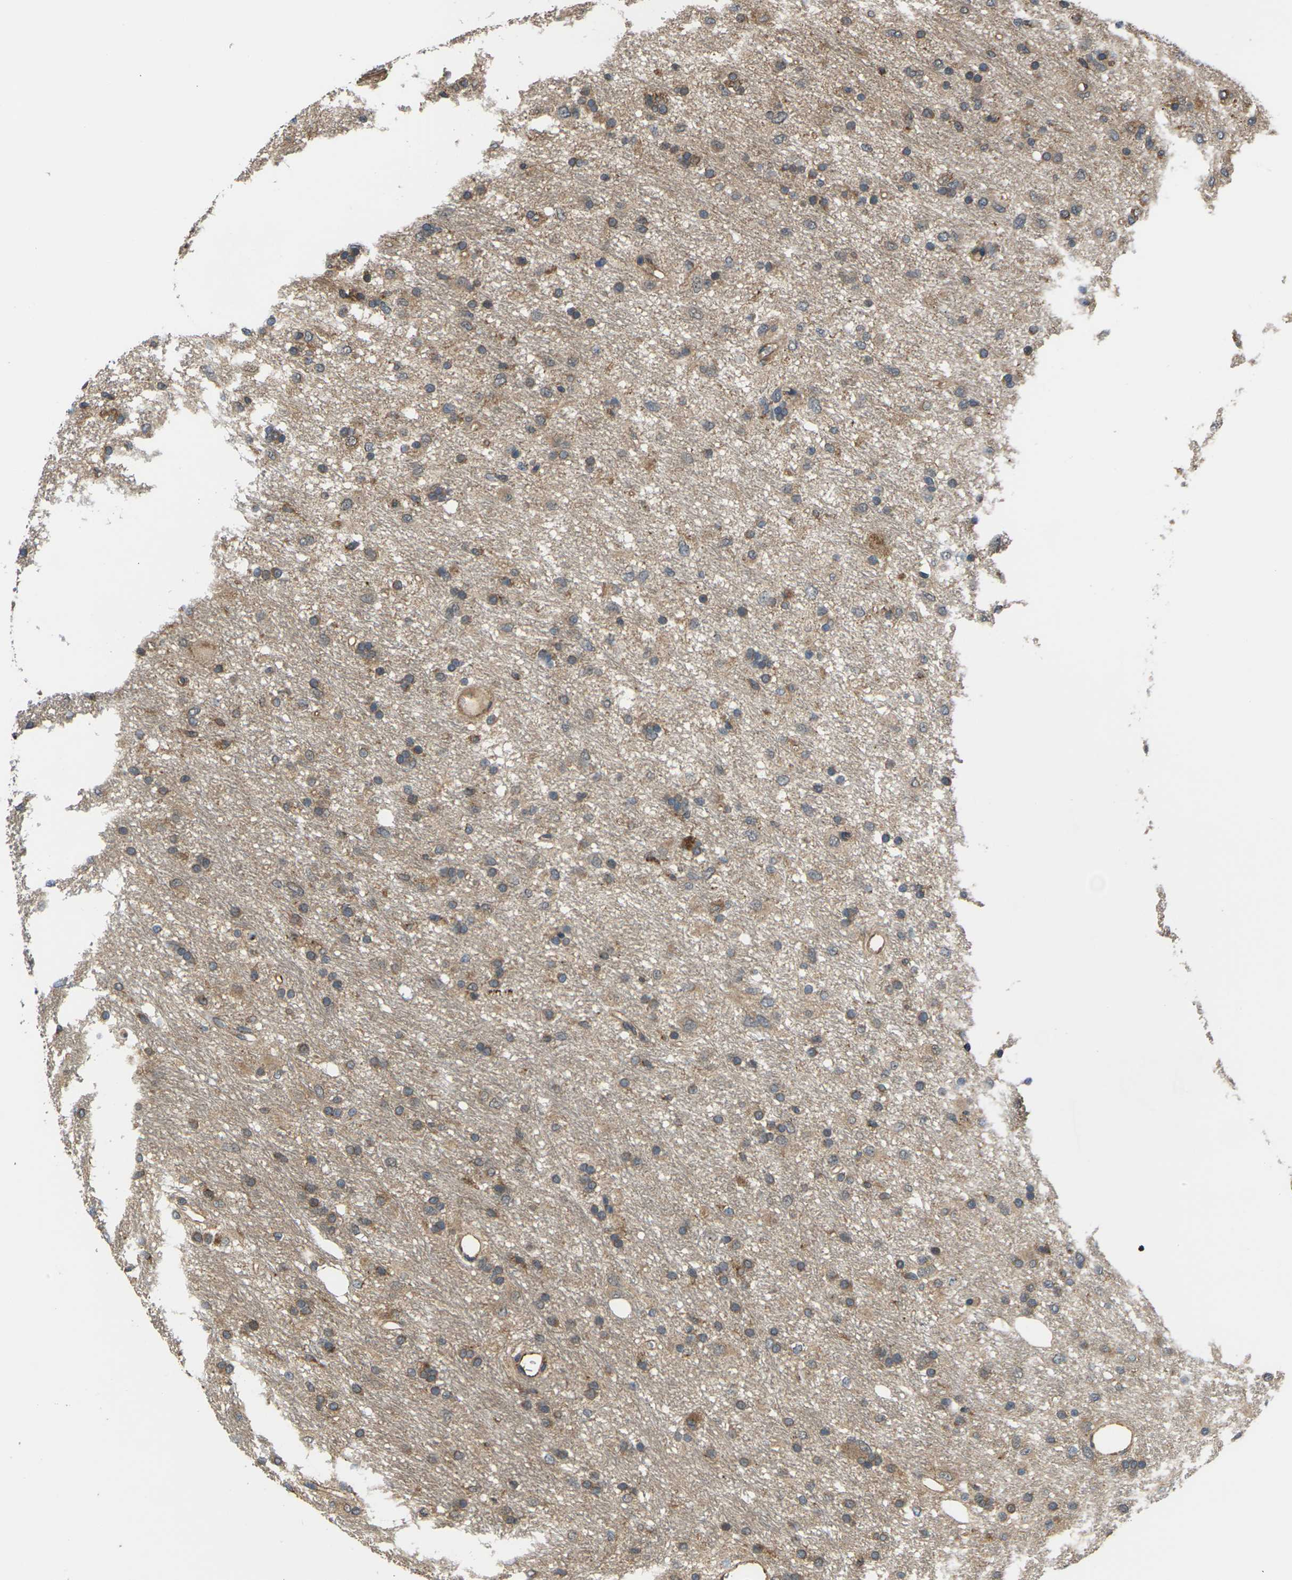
{"staining": {"intensity": "moderate", "quantity": ">75%", "location": "cytoplasmic/membranous"}, "tissue": "glioma", "cell_type": "Tumor cells", "image_type": "cancer", "snomed": [{"axis": "morphology", "description": "Glioma, malignant, Low grade"}, {"axis": "topography", "description": "Brain"}], "caption": "Malignant glioma (low-grade) stained for a protein displays moderate cytoplasmic/membranous positivity in tumor cells.", "gene": "NRAS", "patient": {"sex": "male", "age": 77}}